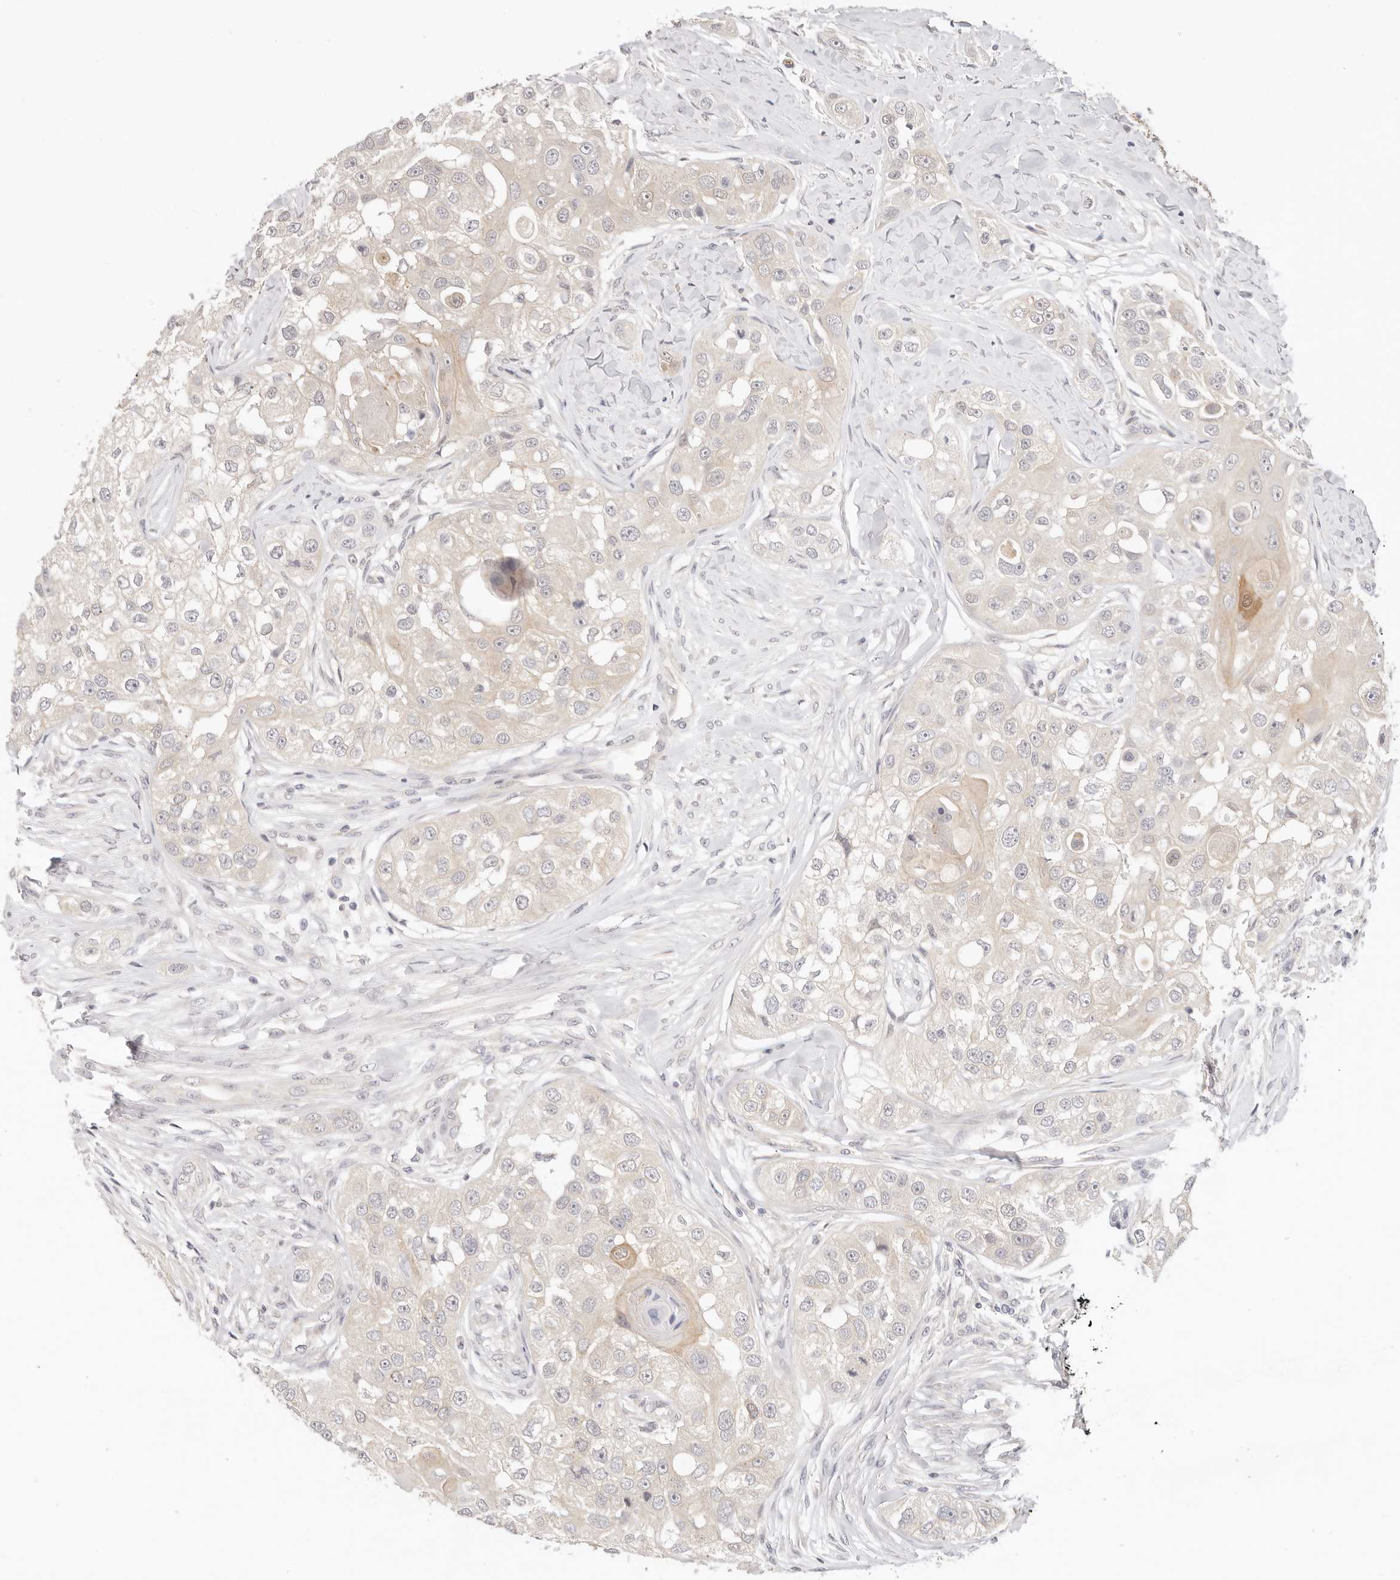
{"staining": {"intensity": "negative", "quantity": "none", "location": "none"}, "tissue": "head and neck cancer", "cell_type": "Tumor cells", "image_type": "cancer", "snomed": [{"axis": "morphology", "description": "Normal tissue, NOS"}, {"axis": "morphology", "description": "Squamous cell carcinoma, NOS"}, {"axis": "topography", "description": "Skeletal muscle"}, {"axis": "topography", "description": "Head-Neck"}], "caption": "Immunohistochemistry micrograph of head and neck cancer stained for a protein (brown), which displays no staining in tumor cells.", "gene": "GGPS1", "patient": {"sex": "male", "age": 51}}